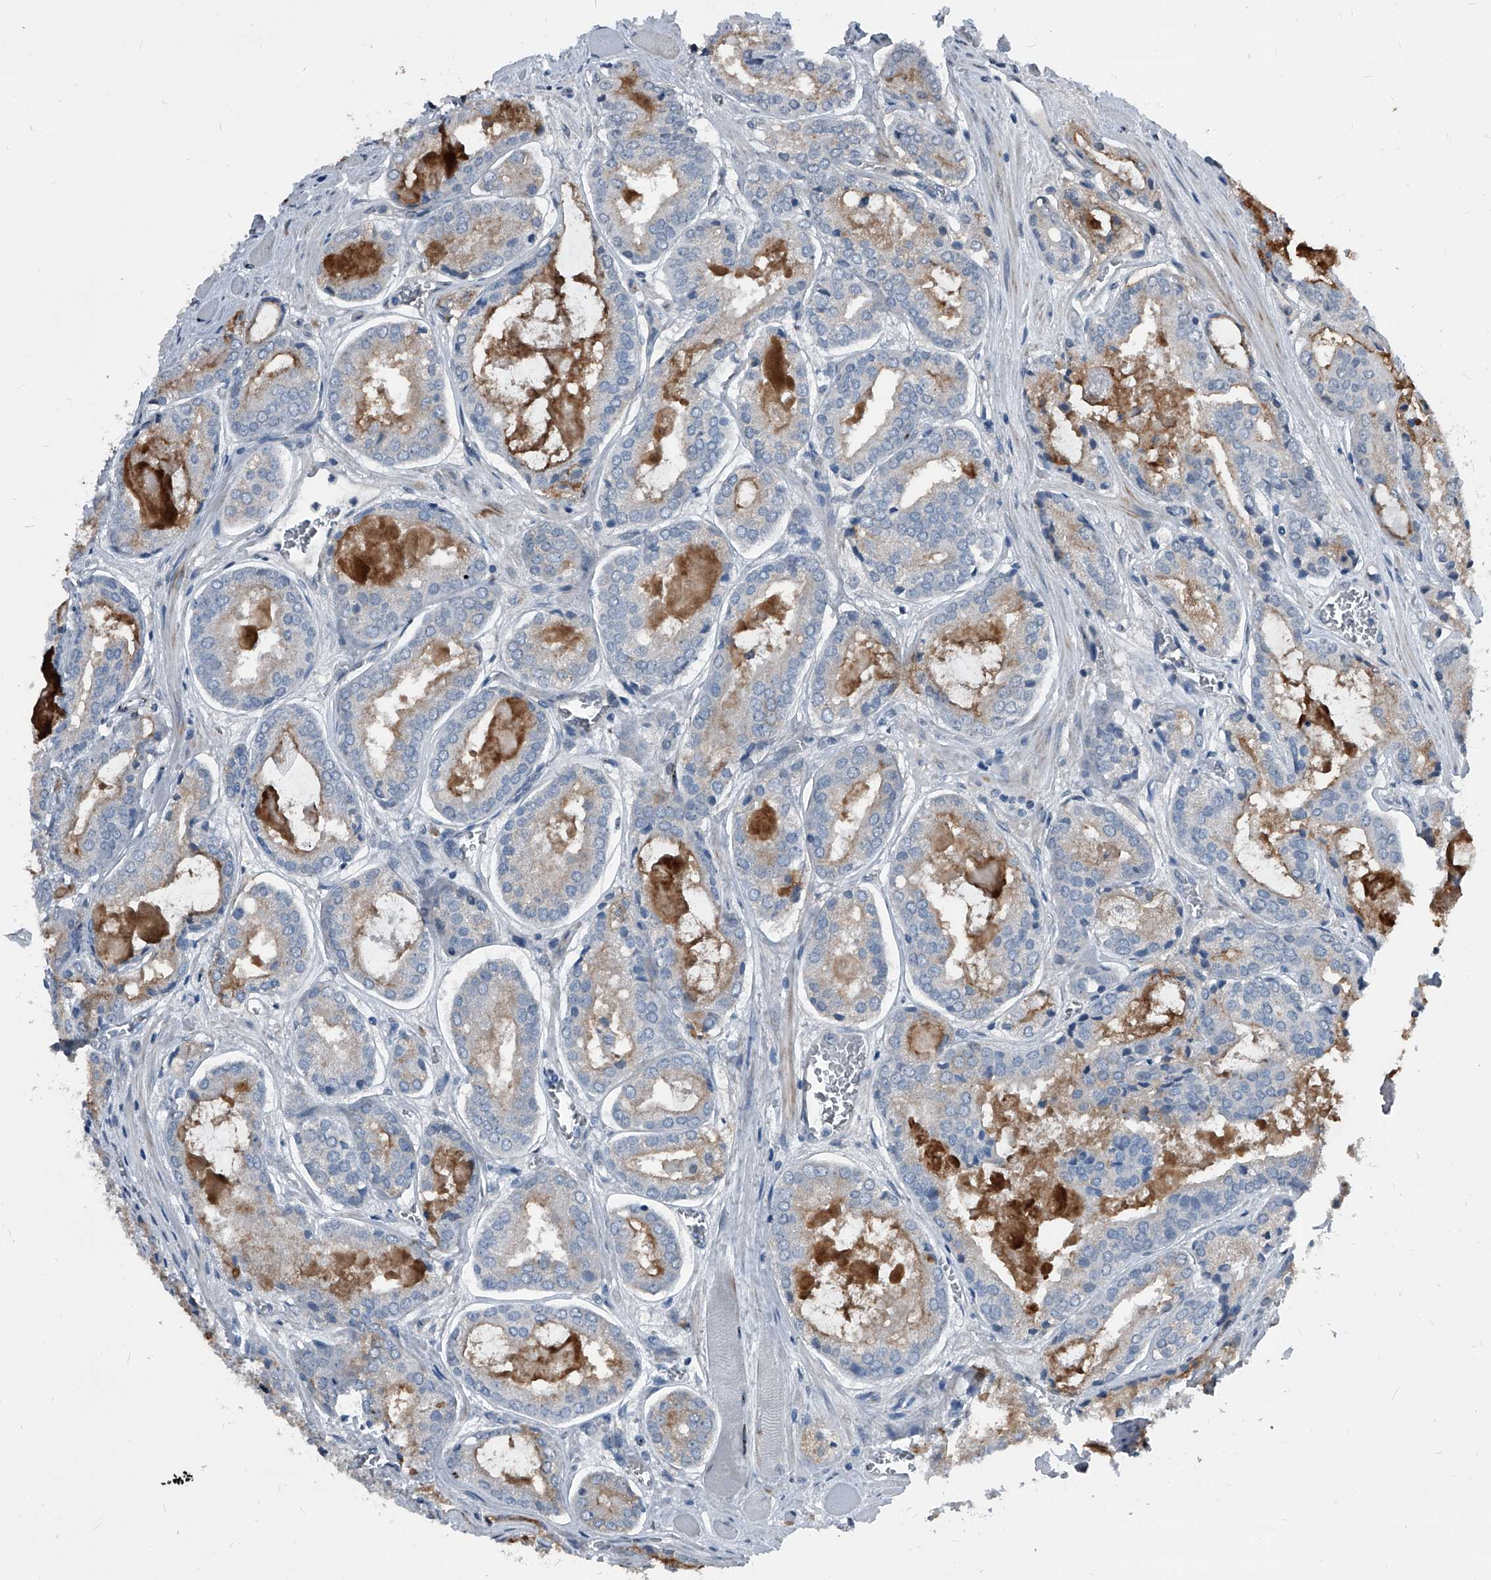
{"staining": {"intensity": "negative", "quantity": "none", "location": "none"}, "tissue": "prostate cancer", "cell_type": "Tumor cells", "image_type": "cancer", "snomed": [{"axis": "morphology", "description": "Adenocarcinoma, Low grade"}, {"axis": "topography", "description": "Prostate"}], "caption": "Prostate adenocarcinoma (low-grade) stained for a protein using IHC displays no expression tumor cells.", "gene": "MEN1", "patient": {"sex": "male", "age": 67}}